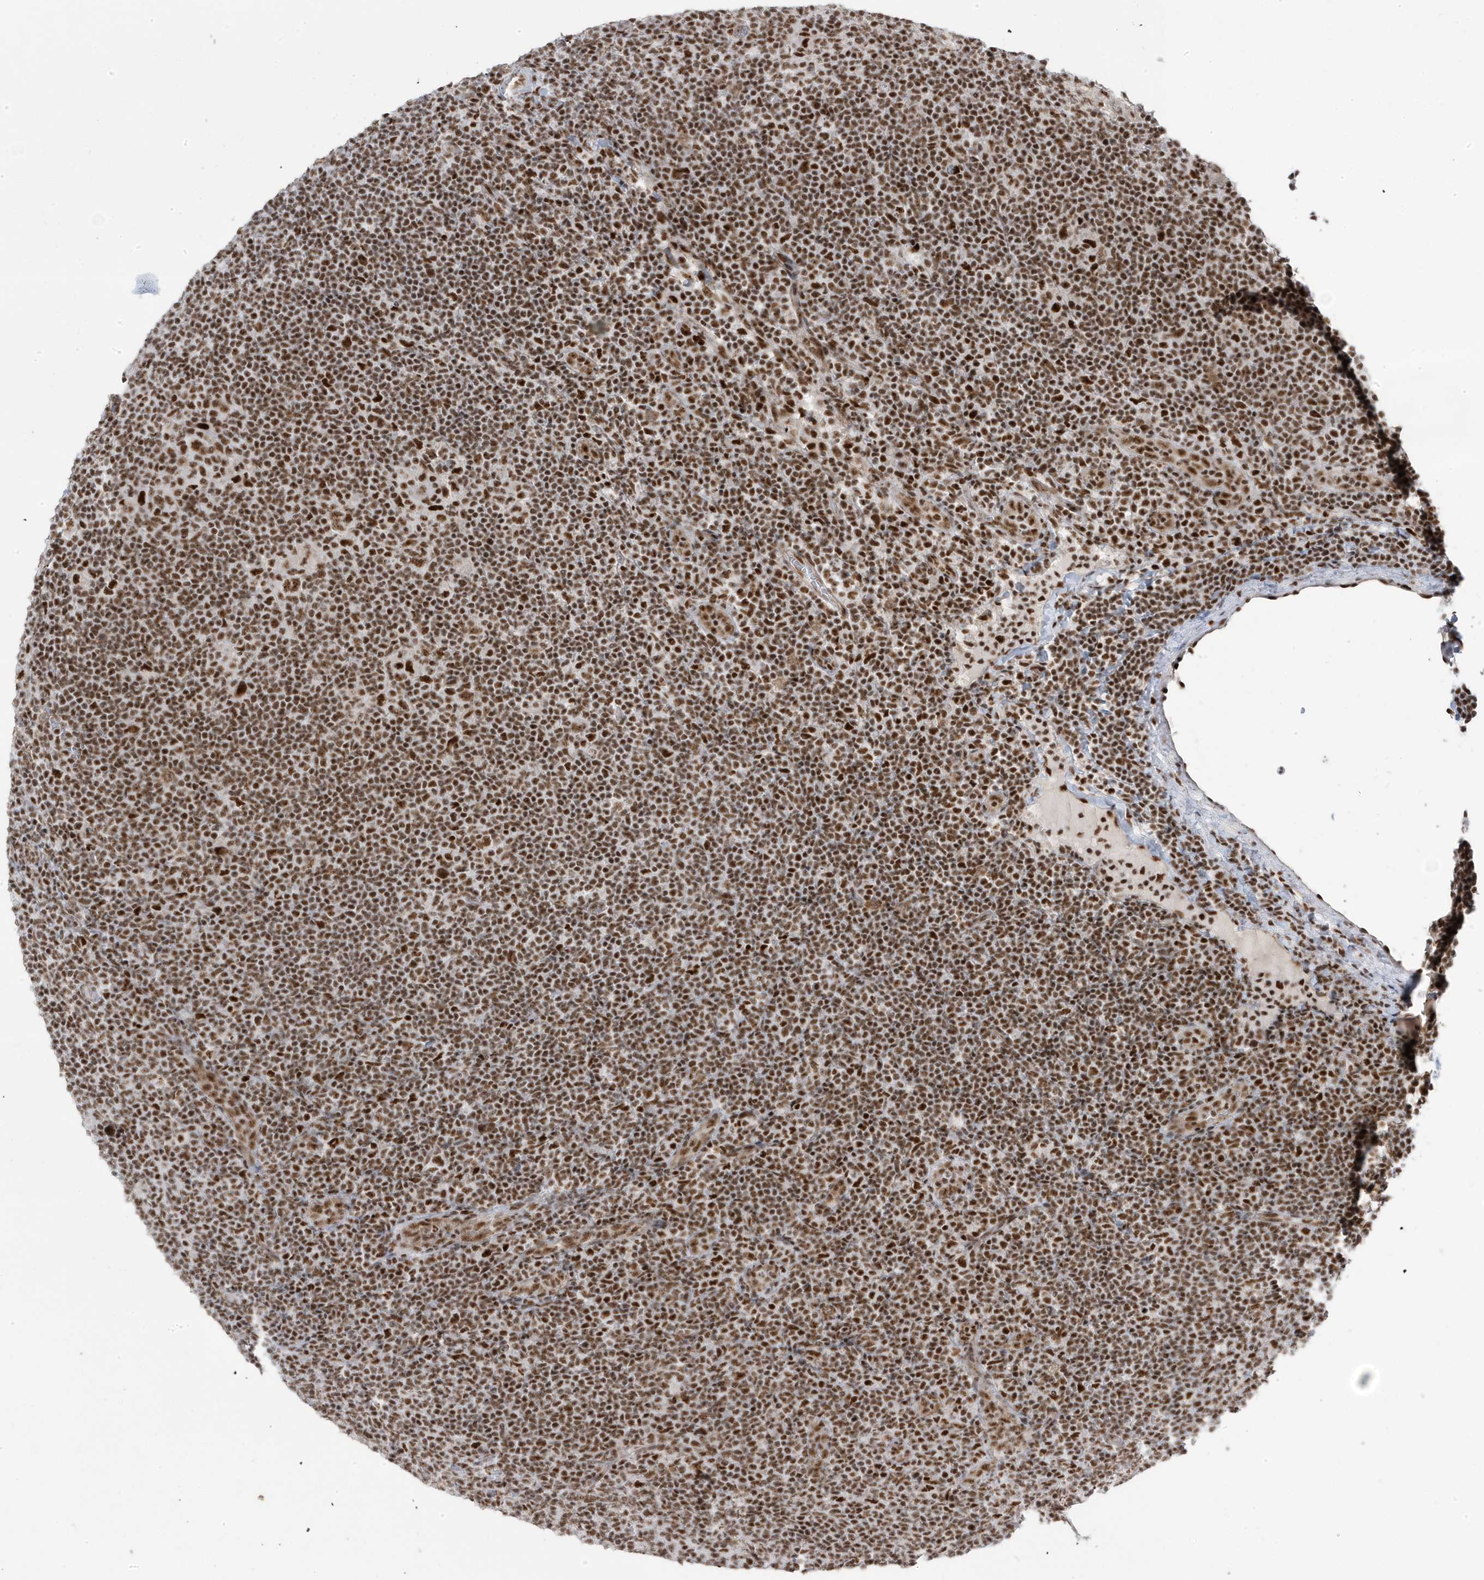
{"staining": {"intensity": "strong", "quantity": ">75%", "location": "nuclear"}, "tissue": "lymphoma", "cell_type": "Tumor cells", "image_type": "cancer", "snomed": [{"axis": "morphology", "description": "Hodgkin's disease, NOS"}, {"axis": "topography", "description": "Lymph node"}], "caption": "Tumor cells demonstrate high levels of strong nuclear expression in about >75% of cells in Hodgkin's disease.", "gene": "MTREX", "patient": {"sex": "female", "age": 57}}